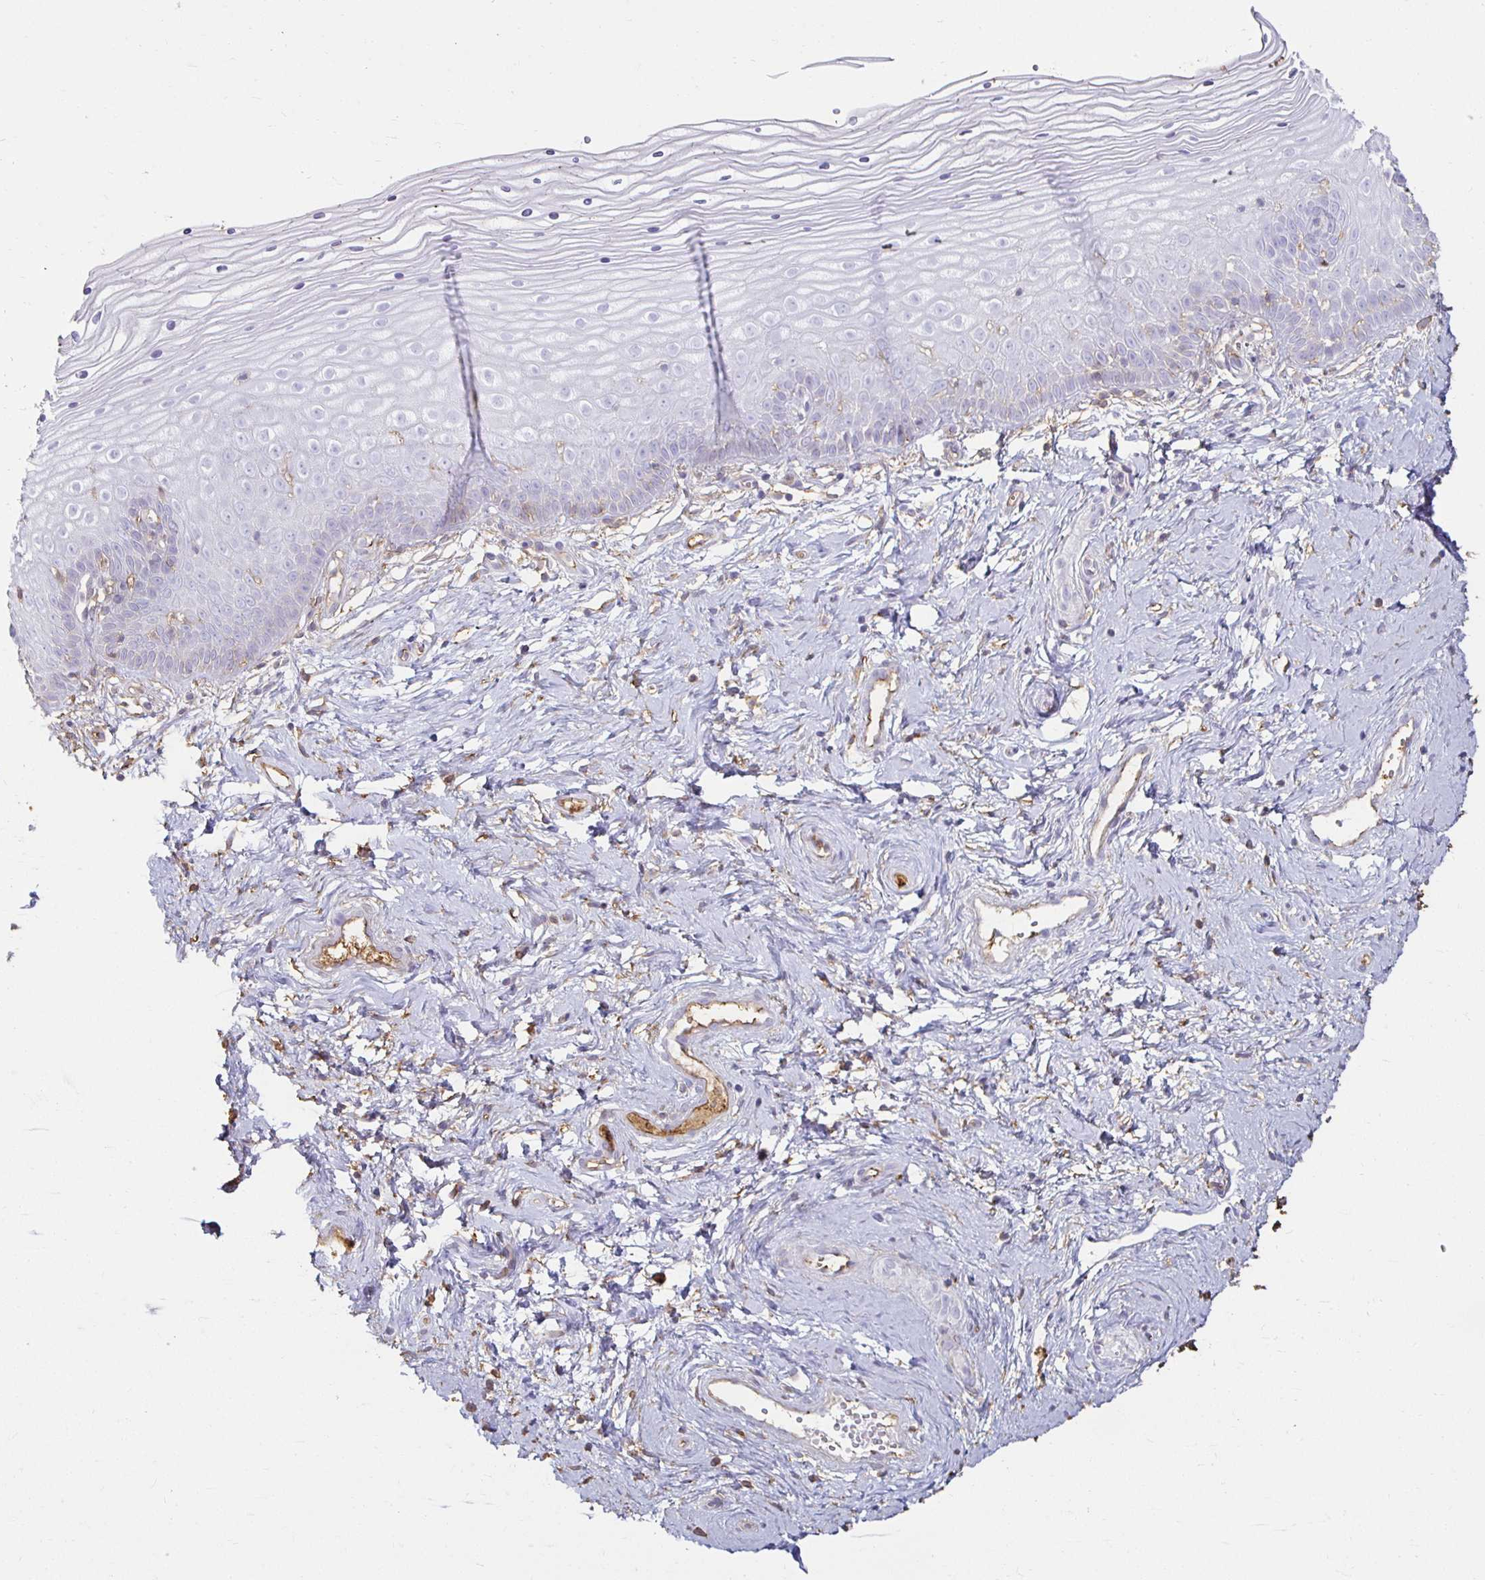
{"staining": {"intensity": "negative", "quantity": "none", "location": "none"}, "tissue": "vagina", "cell_type": "Squamous epithelial cells", "image_type": "normal", "snomed": [{"axis": "morphology", "description": "Normal tissue, NOS"}, {"axis": "topography", "description": "Vagina"}], "caption": "Histopathology image shows no protein expression in squamous epithelial cells of unremarkable vagina. (Brightfield microscopy of DAB (3,3'-diaminobenzidine) IHC at high magnification).", "gene": "TAS1R3", "patient": {"sex": "female", "age": 38}}